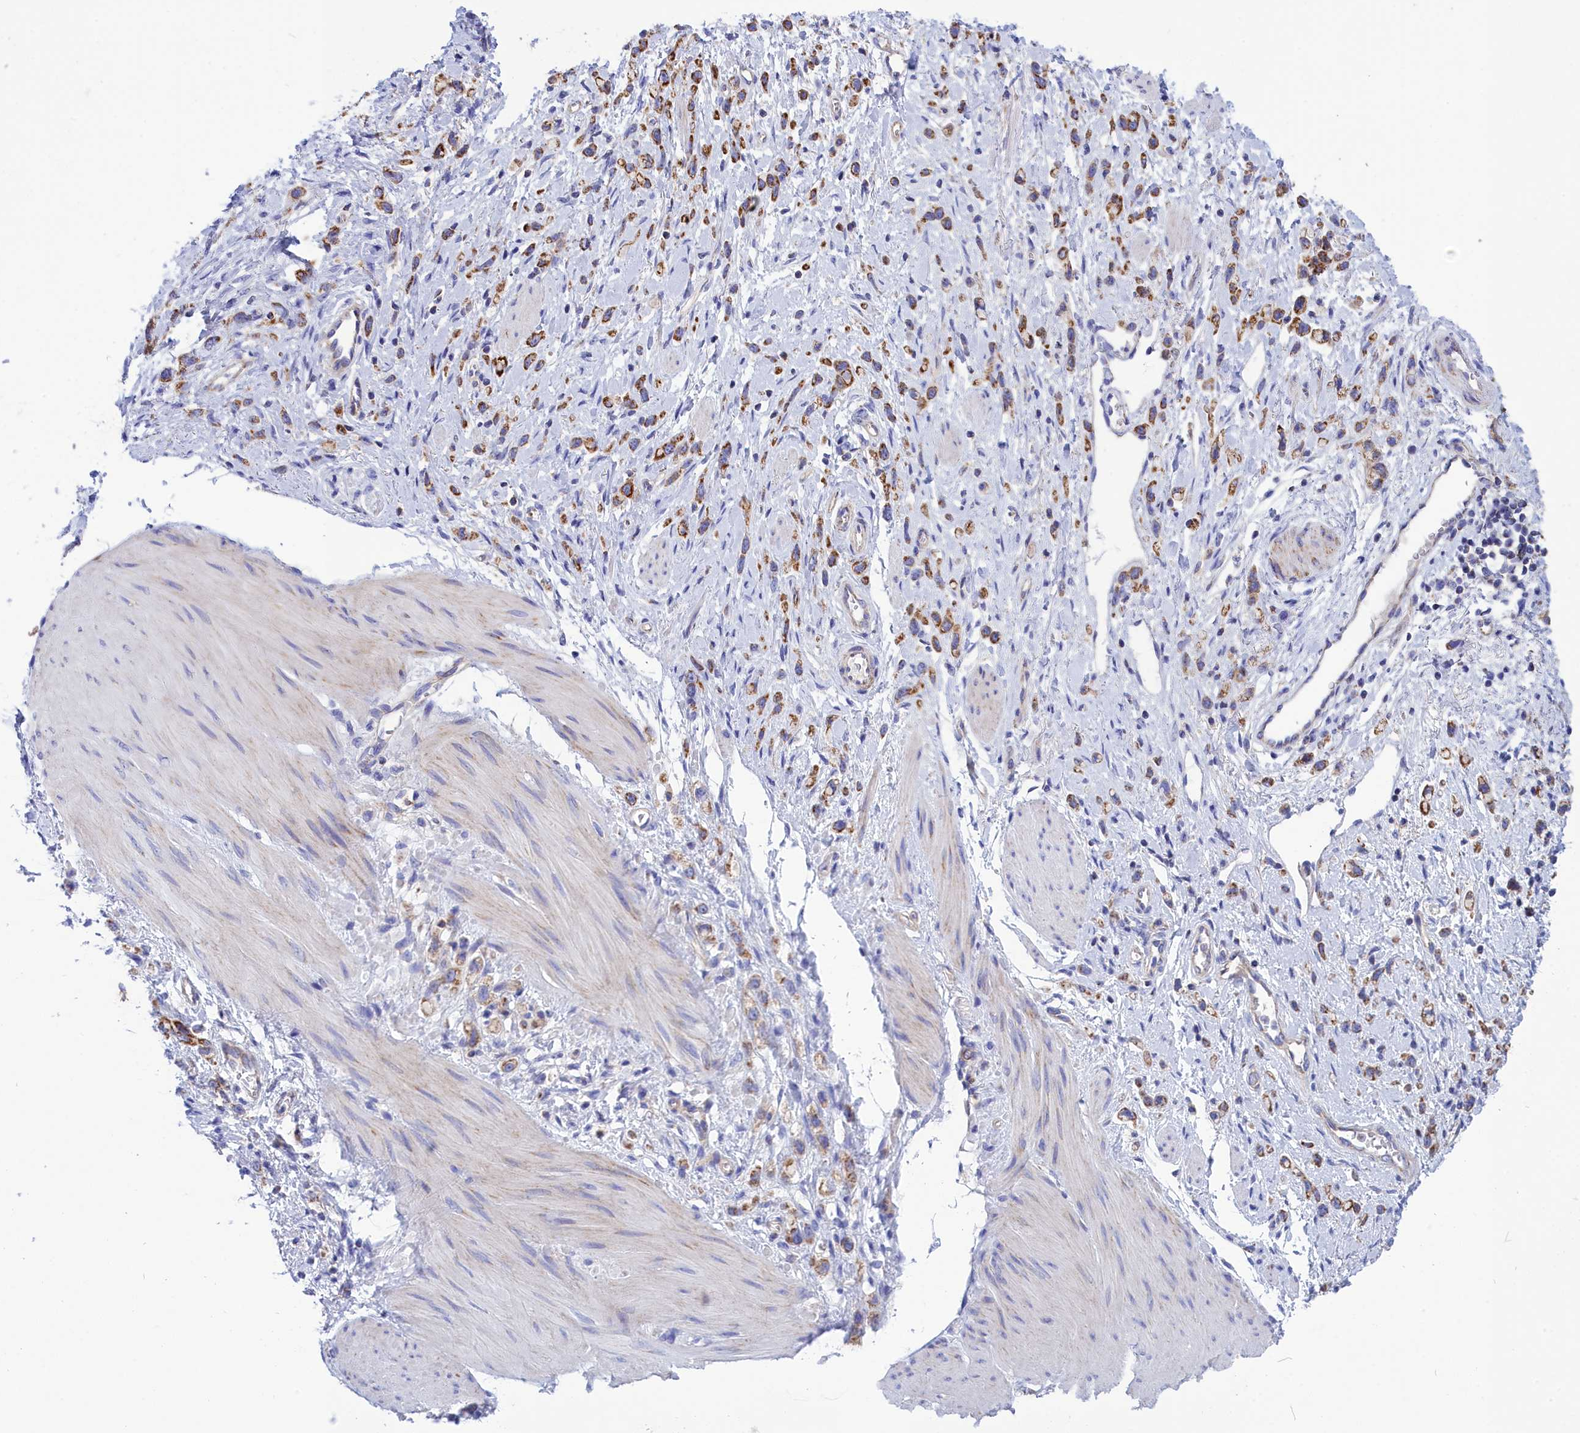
{"staining": {"intensity": "moderate", "quantity": ">75%", "location": "cytoplasmic/membranous"}, "tissue": "stomach cancer", "cell_type": "Tumor cells", "image_type": "cancer", "snomed": [{"axis": "morphology", "description": "Adenocarcinoma, NOS"}, {"axis": "topography", "description": "Stomach"}], "caption": "The image displays a brown stain indicating the presence of a protein in the cytoplasmic/membranous of tumor cells in stomach cancer (adenocarcinoma).", "gene": "CCRL2", "patient": {"sex": "female", "age": 65}}